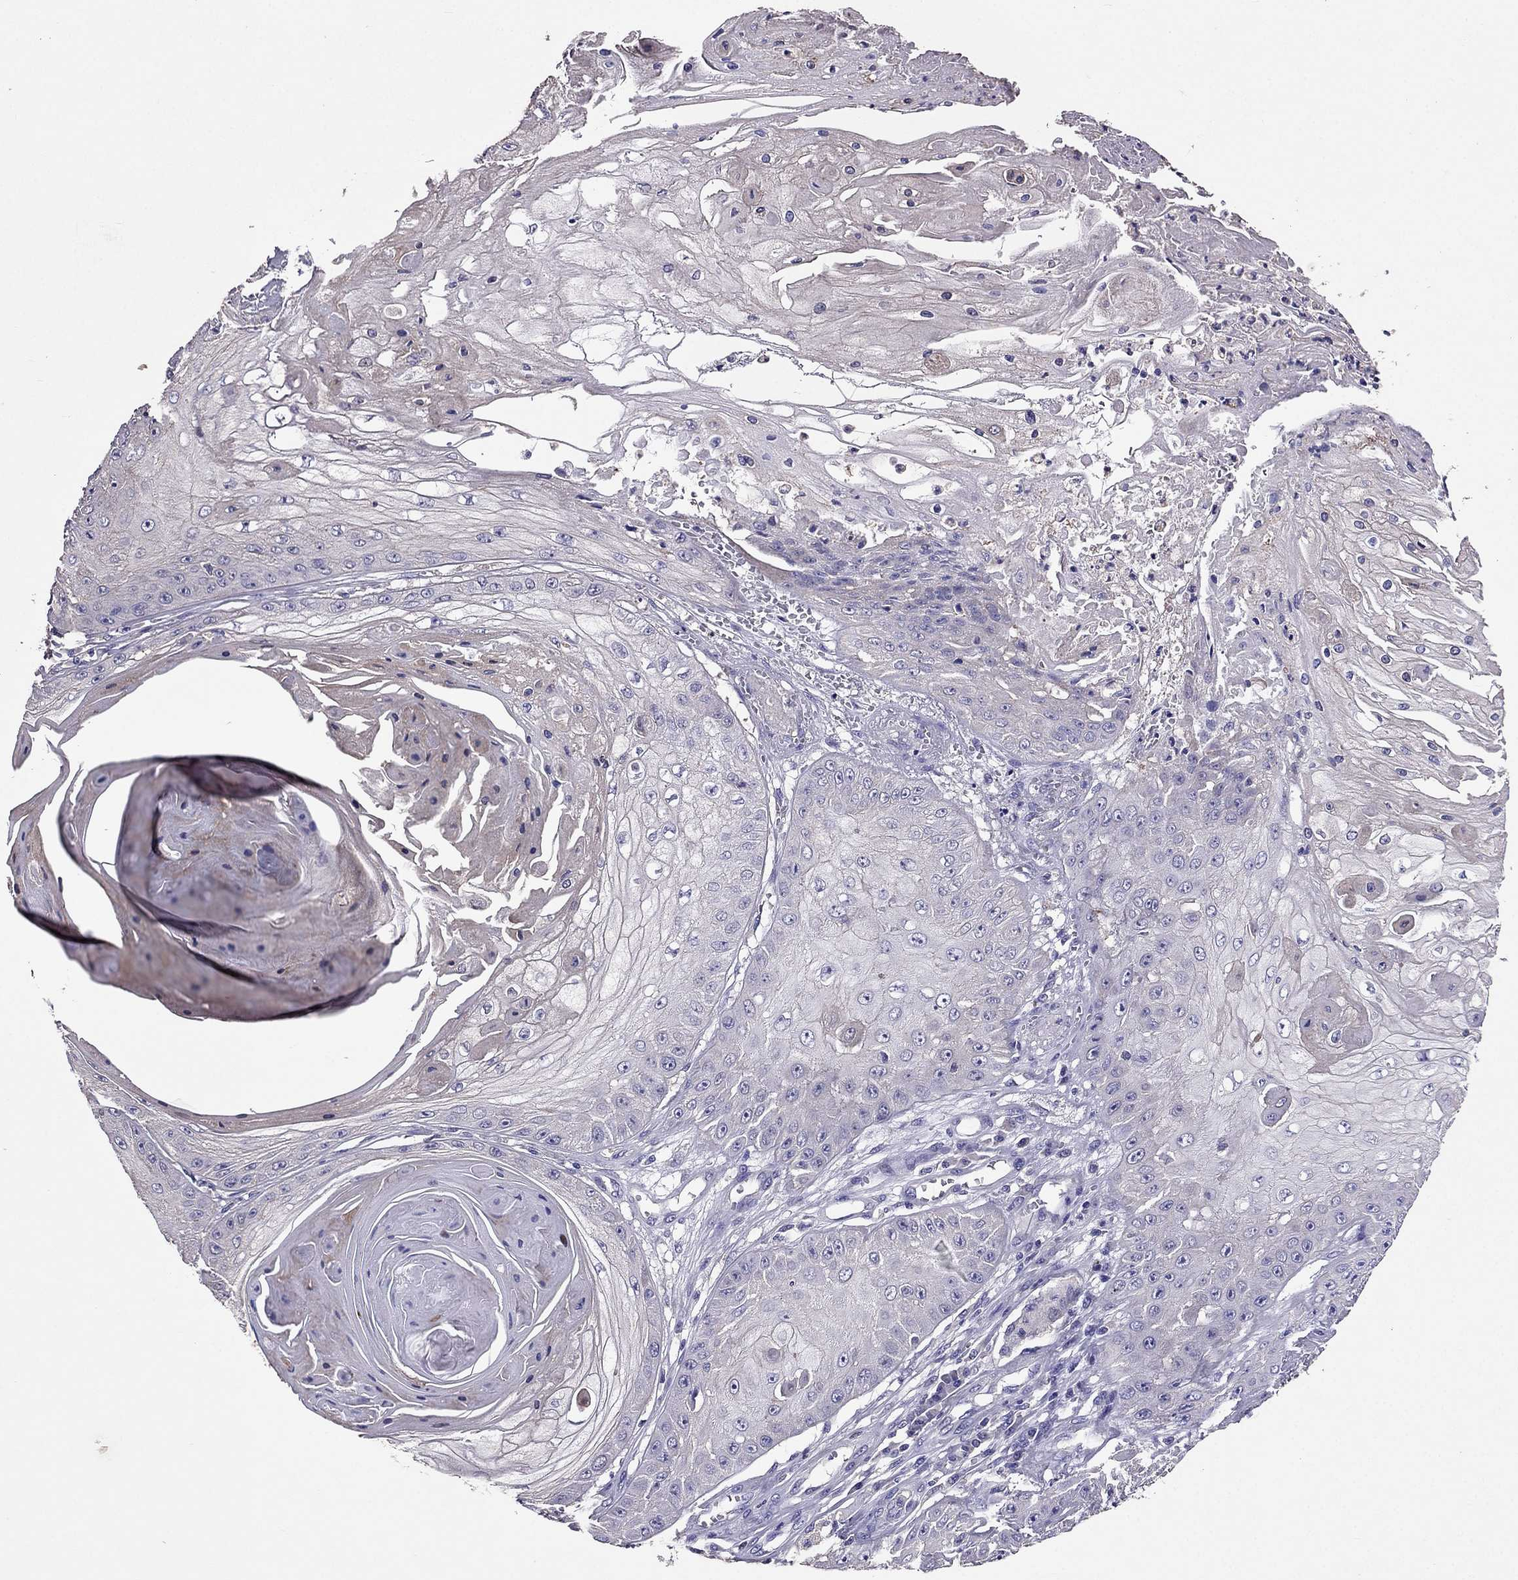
{"staining": {"intensity": "negative", "quantity": "none", "location": "none"}, "tissue": "skin cancer", "cell_type": "Tumor cells", "image_type": "cancer", "snomed": [{"axis": "morphology", "description": "Squamous cell carcinoma, NOS"}, {"axis": "topography", "description": "Skin"}], "caption": "Skin cancer (squamous cell carcinoma) stained for a protein using immunohistochemistry (IHC) displays no staining tumor cells.", "gene": "NKX3-1", "patient": {"sex": "male", "age": 70}}